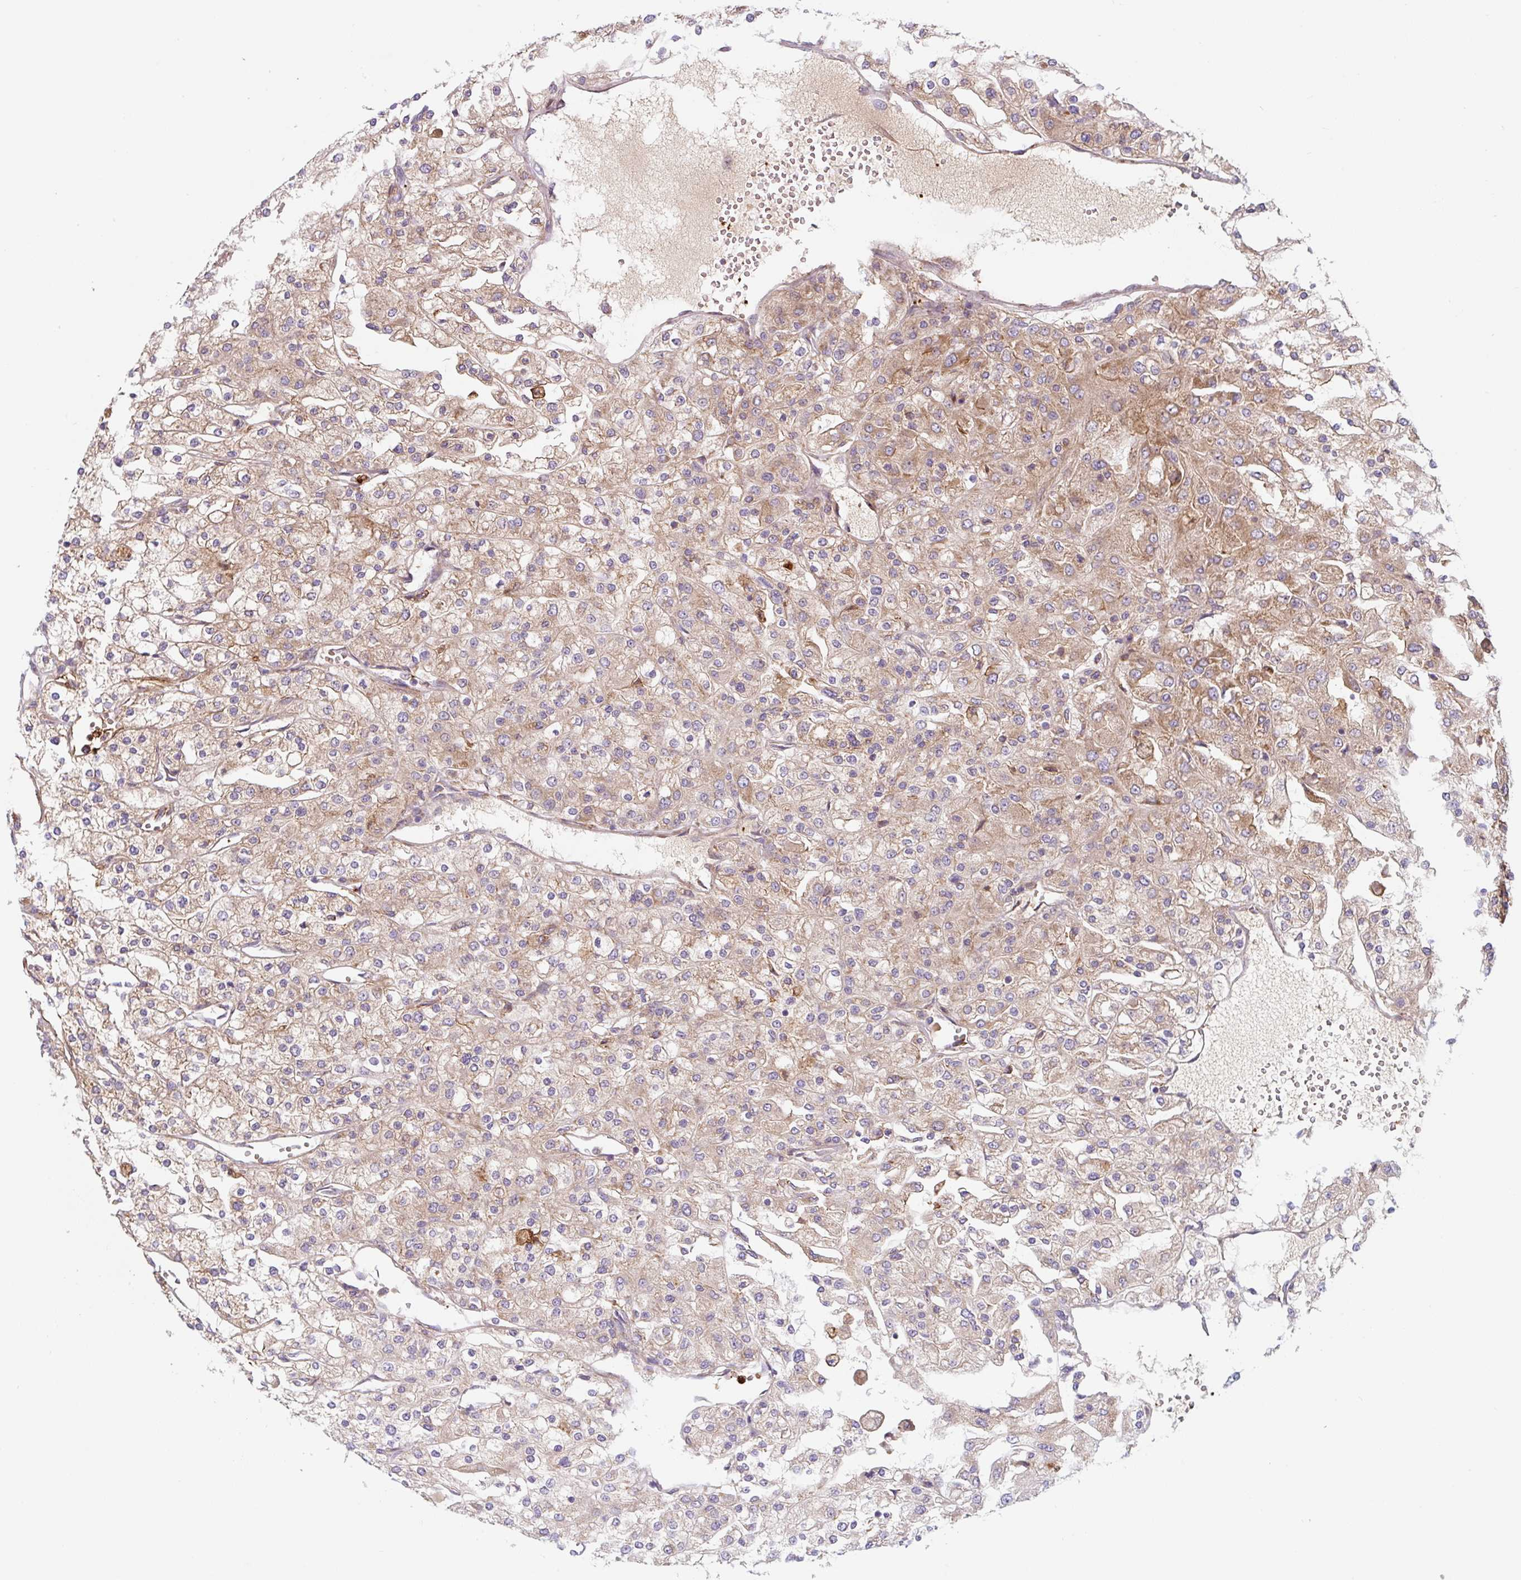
{"staining": {"intensity": "weak", "quantity": ">75%", "location": "cytoplasmic/membranous"}, "tissue": "renal cancer", "cell_type": "Tumor cells", "image_type": "cancer", "snomed": [{"axis": "morphology", "description": "Adenocarcinoma, NOS"}, {"axis": "topography", "description": "Kidney"}], "caption": "An IHC histopathology image of tumor tissue is shown. Protein staining in brown labels weak cytoplasmic/membranous positivity in renal adenocarcinoma within tumor cells. The protein of interest is stained brown, and the nuclei are stained in blue (DAB IHC with brightfield microscopy, high magnification).", "gene": "DHFR2", "patient": {"sex": "male", "age": 80}}